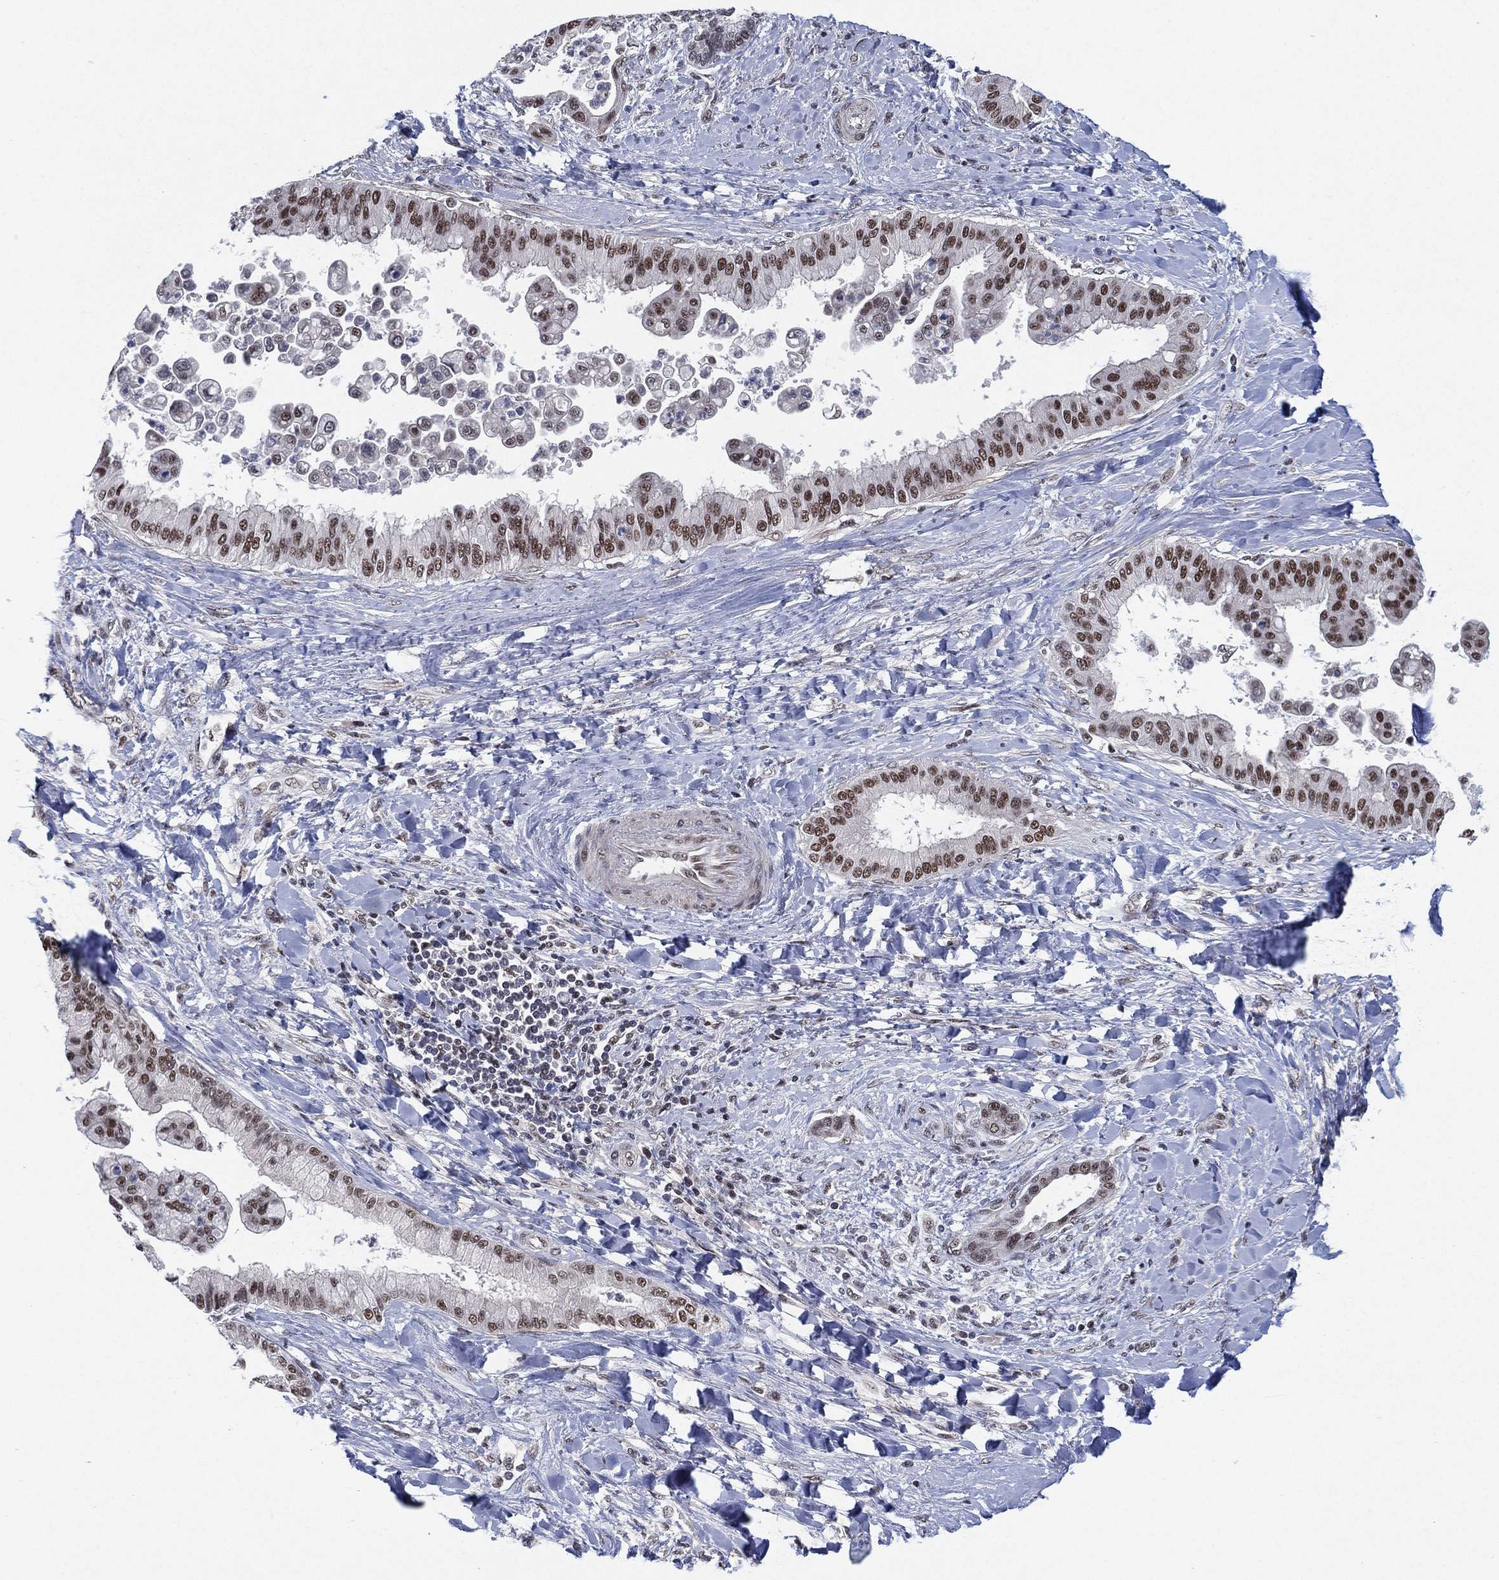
{"staining": {"intensity": "moderate", "quantity": ">75%", "location": "nuclear"}, "tissue": "liver cancer", "cell_type": "Tumor cells", "image_type": "cancer", "snomed": [{"axis": "morphology", "description": "Cholangiocarcinoma"}, {"axis": "topography", "description": "Liver"}], "caption": "Immunohistochemistry histopathology image of neoplastic tissue: human liver cancer stained using IHC displays medium levels of moderate protein expression localized specifically in the nuclear of tumor cells, appearing as a nuclear brown color.", "gene": "DGCR8", "patient": {"sex": "female", "age": 54}}